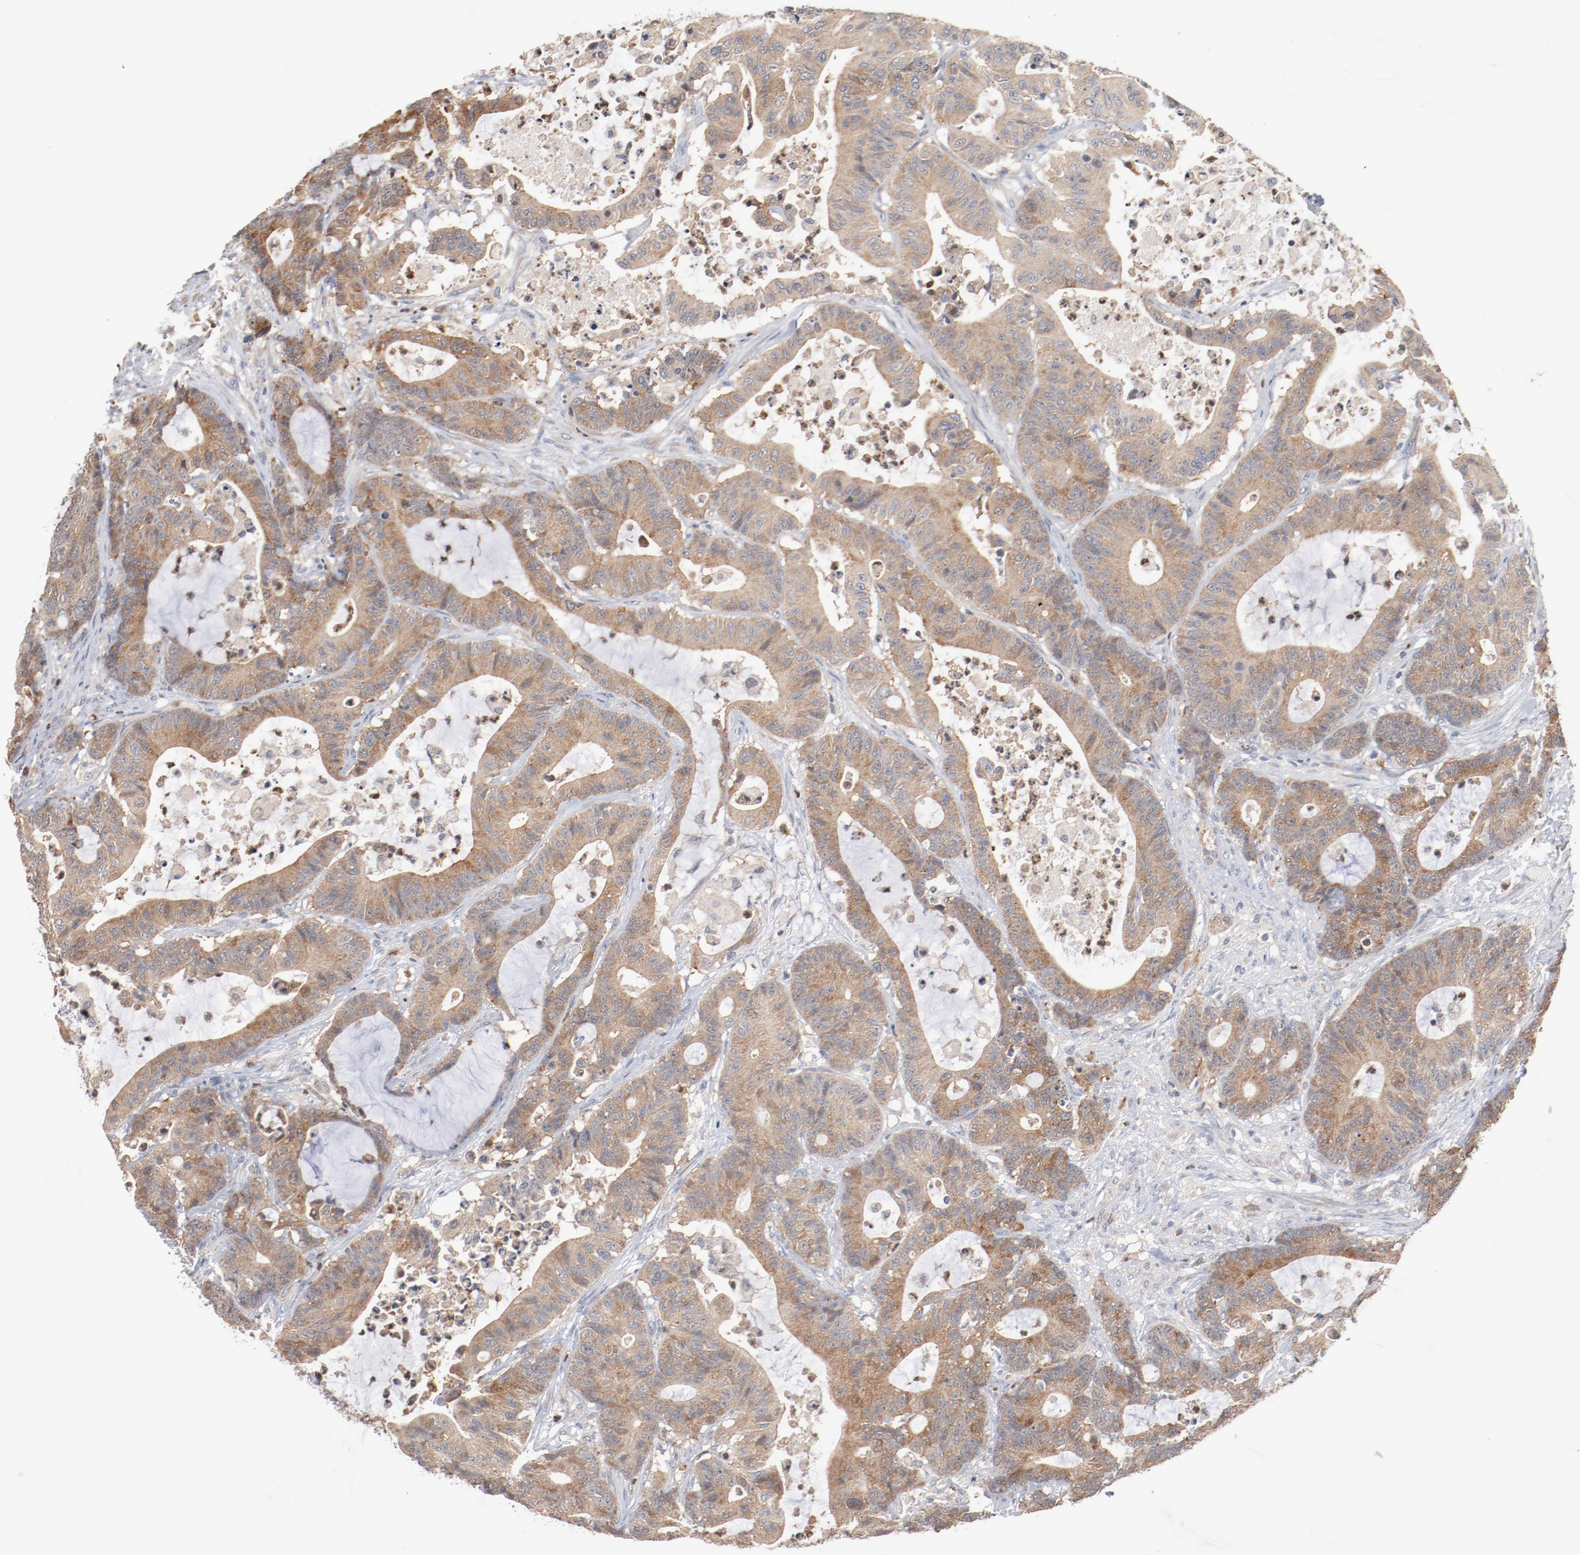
{"staining": {"intensity": "moderate", "quantity": ">75%", "location": "cytoplasmic/membranous"}, "tissue": "colorectal cancer", "cell_type": "Tumor cells", "image_type": "cancer", "snomed": [{"axis": "morphology", "description": "Adenocarcinoma, NOS"}, {"axis": "topography", "description": "Colon"}], "caption": "Brown immunohistochemical staining in adenocarcinoma (colorectal) displays moderate cytoplasmic/membranous positivity in about >75% of tumor cells.", "gene": "RNASE11", "patient": {"sex": "female", "age": 84}}